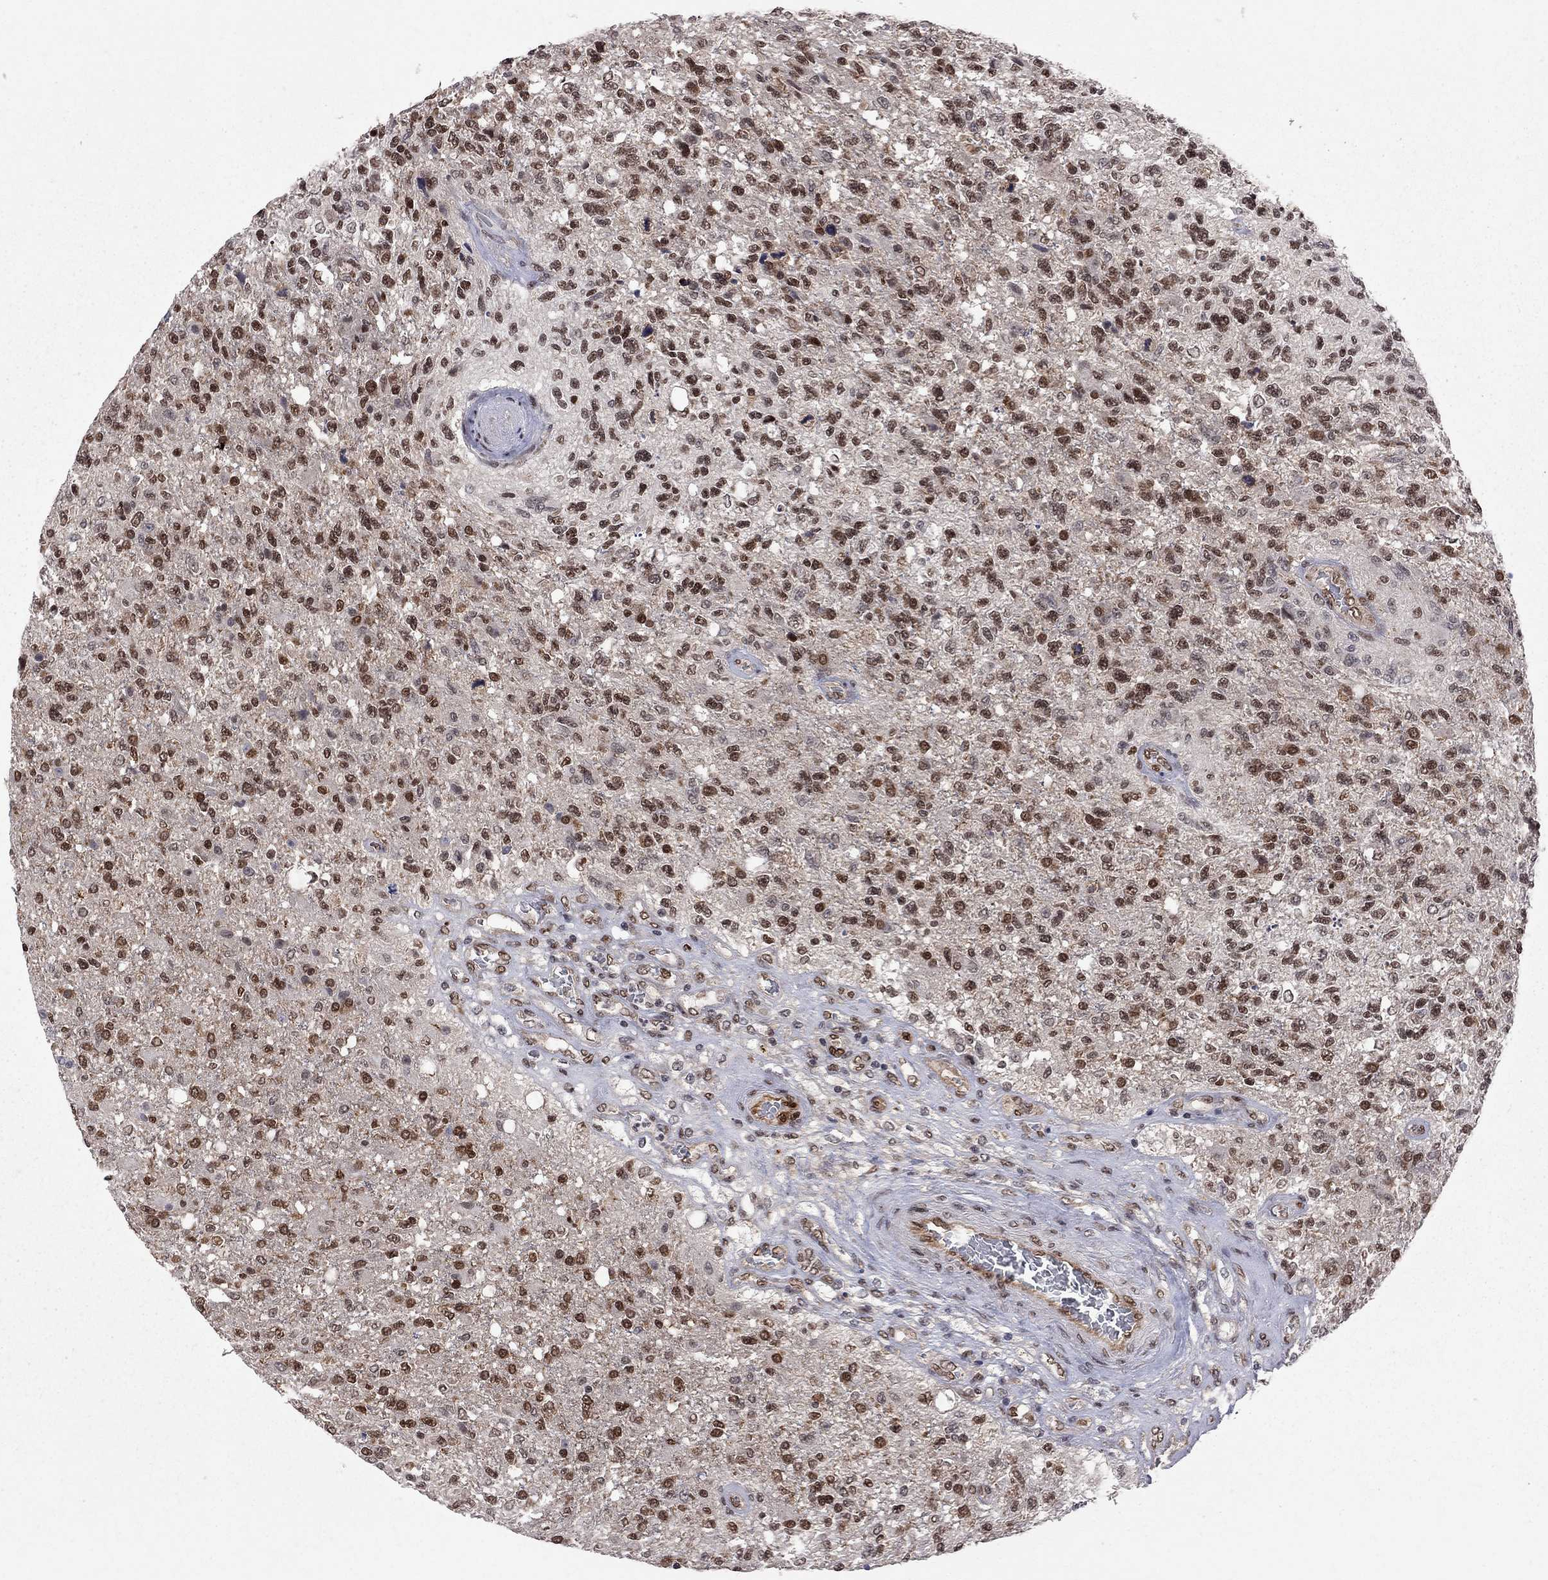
{"staining": {"intensity": "strong", "quantity": "25%-75%", "location": "nuclear"}, "tissue": "glioma", "cell_type": "Tumor cells", "image_type": "cancer", "snomed": [{"axis": "morphology", "description": "Glioma, malignant, High grade"}, {"axis": "topography", "description": "Brain"}], "caption": "This is a histology image of IHC staining of malignant glioma (high-grade), which shows strong positivity in the nuclear of tumor cells.", "gene": "SAP30L", "patient": {"sex": "male", "age": 56}}